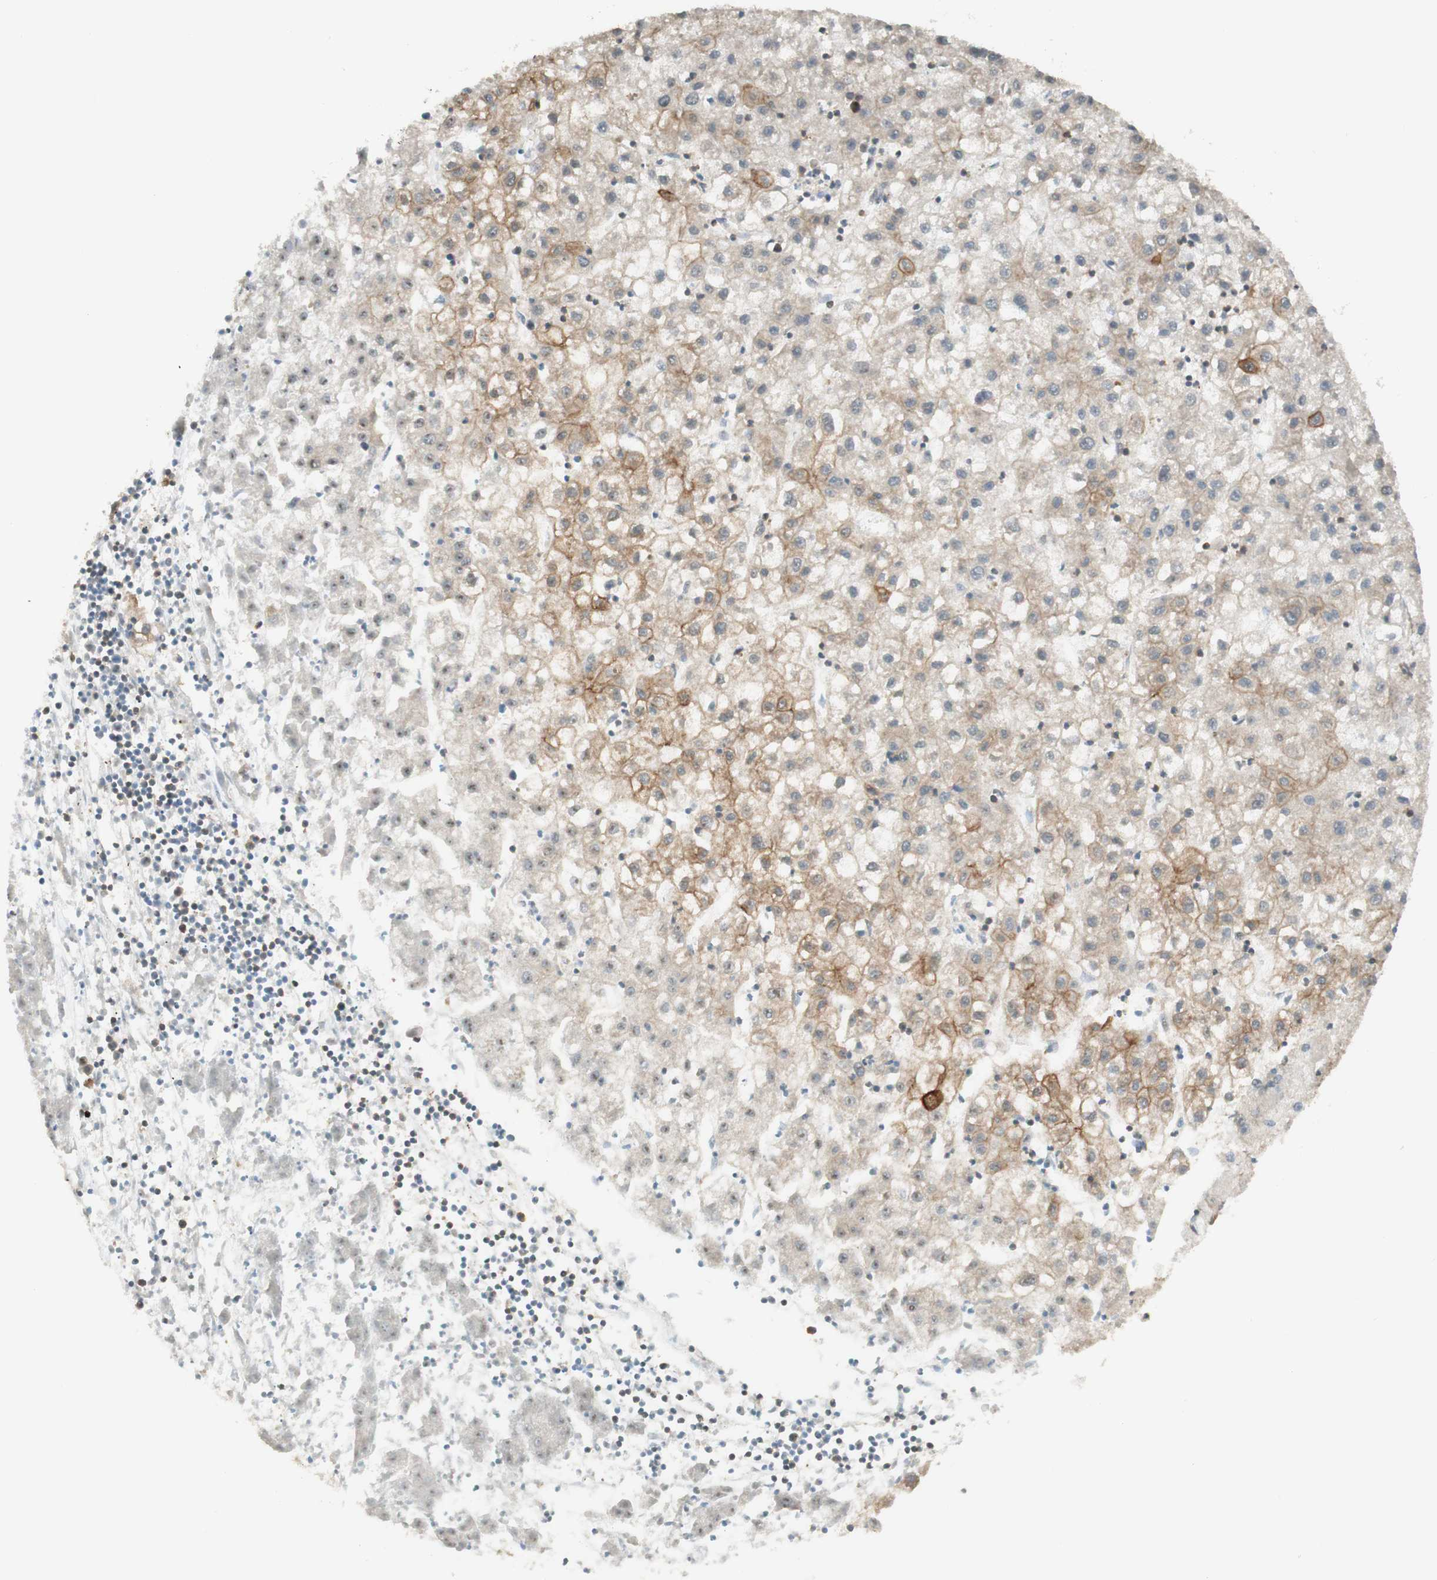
{"staining": {"intensity": "moderate", "quantity": "<25%", "location": "cytoplasmic/membranous"}, "tissue": "liver cancer", "cell_type": "Tumor cells", "image_type": "cancer", "snomed": [{"axis": "morphology", "description": "Carcinoma, Hepatocellular, NOS"}, {"axis": "topography", "description": "Liver"}], "caption": "Protein expression analysis of liver cancer displays moderate cytoplasmic/membranous positivity in about <25% of tumor cells.", "gene": "SPINT2", "patient": {"sex": "male", "age": 72}}